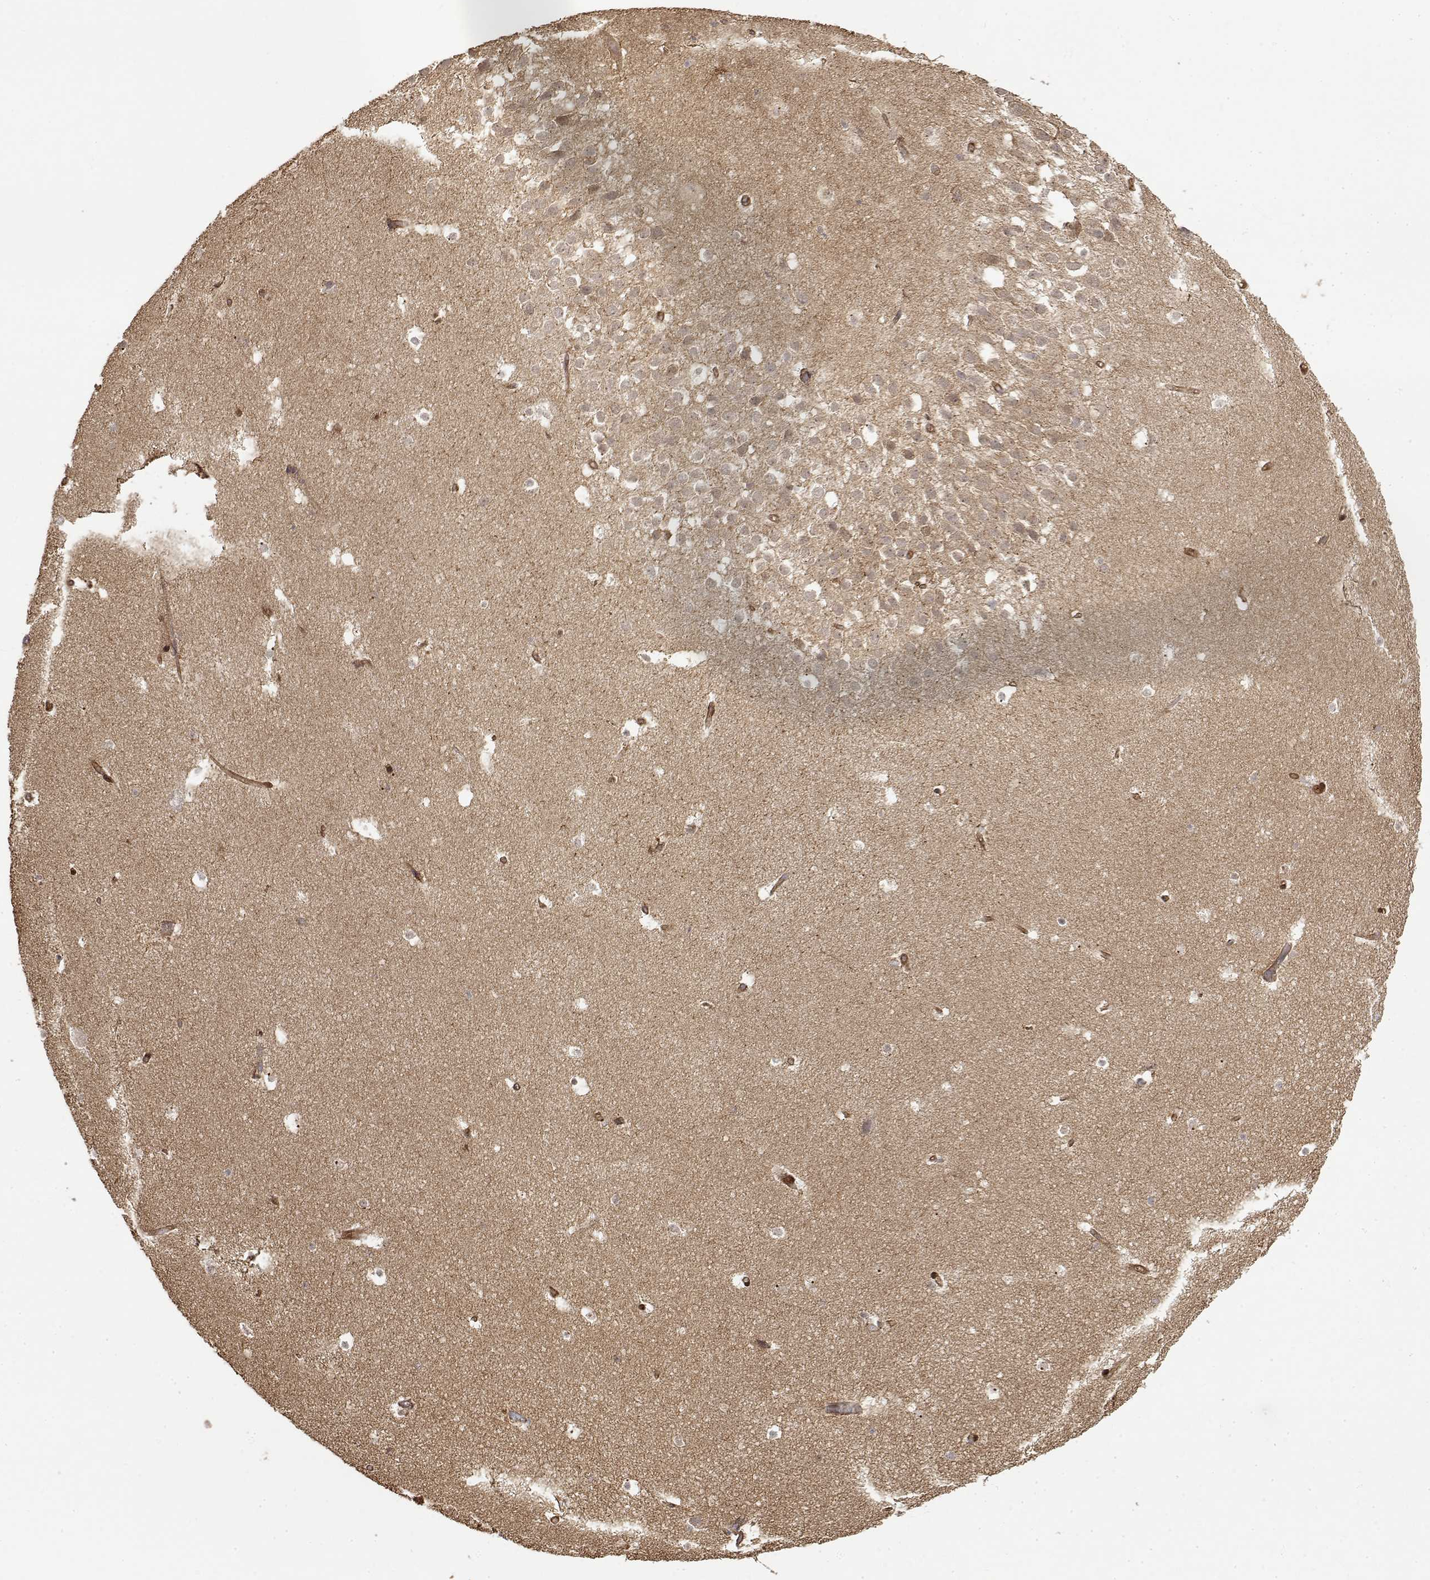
{"staining": {"intensity": "weak", "quantity": "<25%", "location": "cytoplasmic/membranous"}, "tissue": "hippocampus", "cell_type": "Glial cells", "image_type": "normal", "snomed": [{"axis": "morphology", "description": "Normal tissue, NOS"}, {"axis": "topography", "description": "Hippocampus"}], "caption": "Immunohistochemical staining of benign human hippocampus displays no significant staining in glial cells. (Immunohistochemistry, brightfield microscopy, high magnification).", "gene": "PACSIN2", "patient": {"sex": "male", "age": 26}}